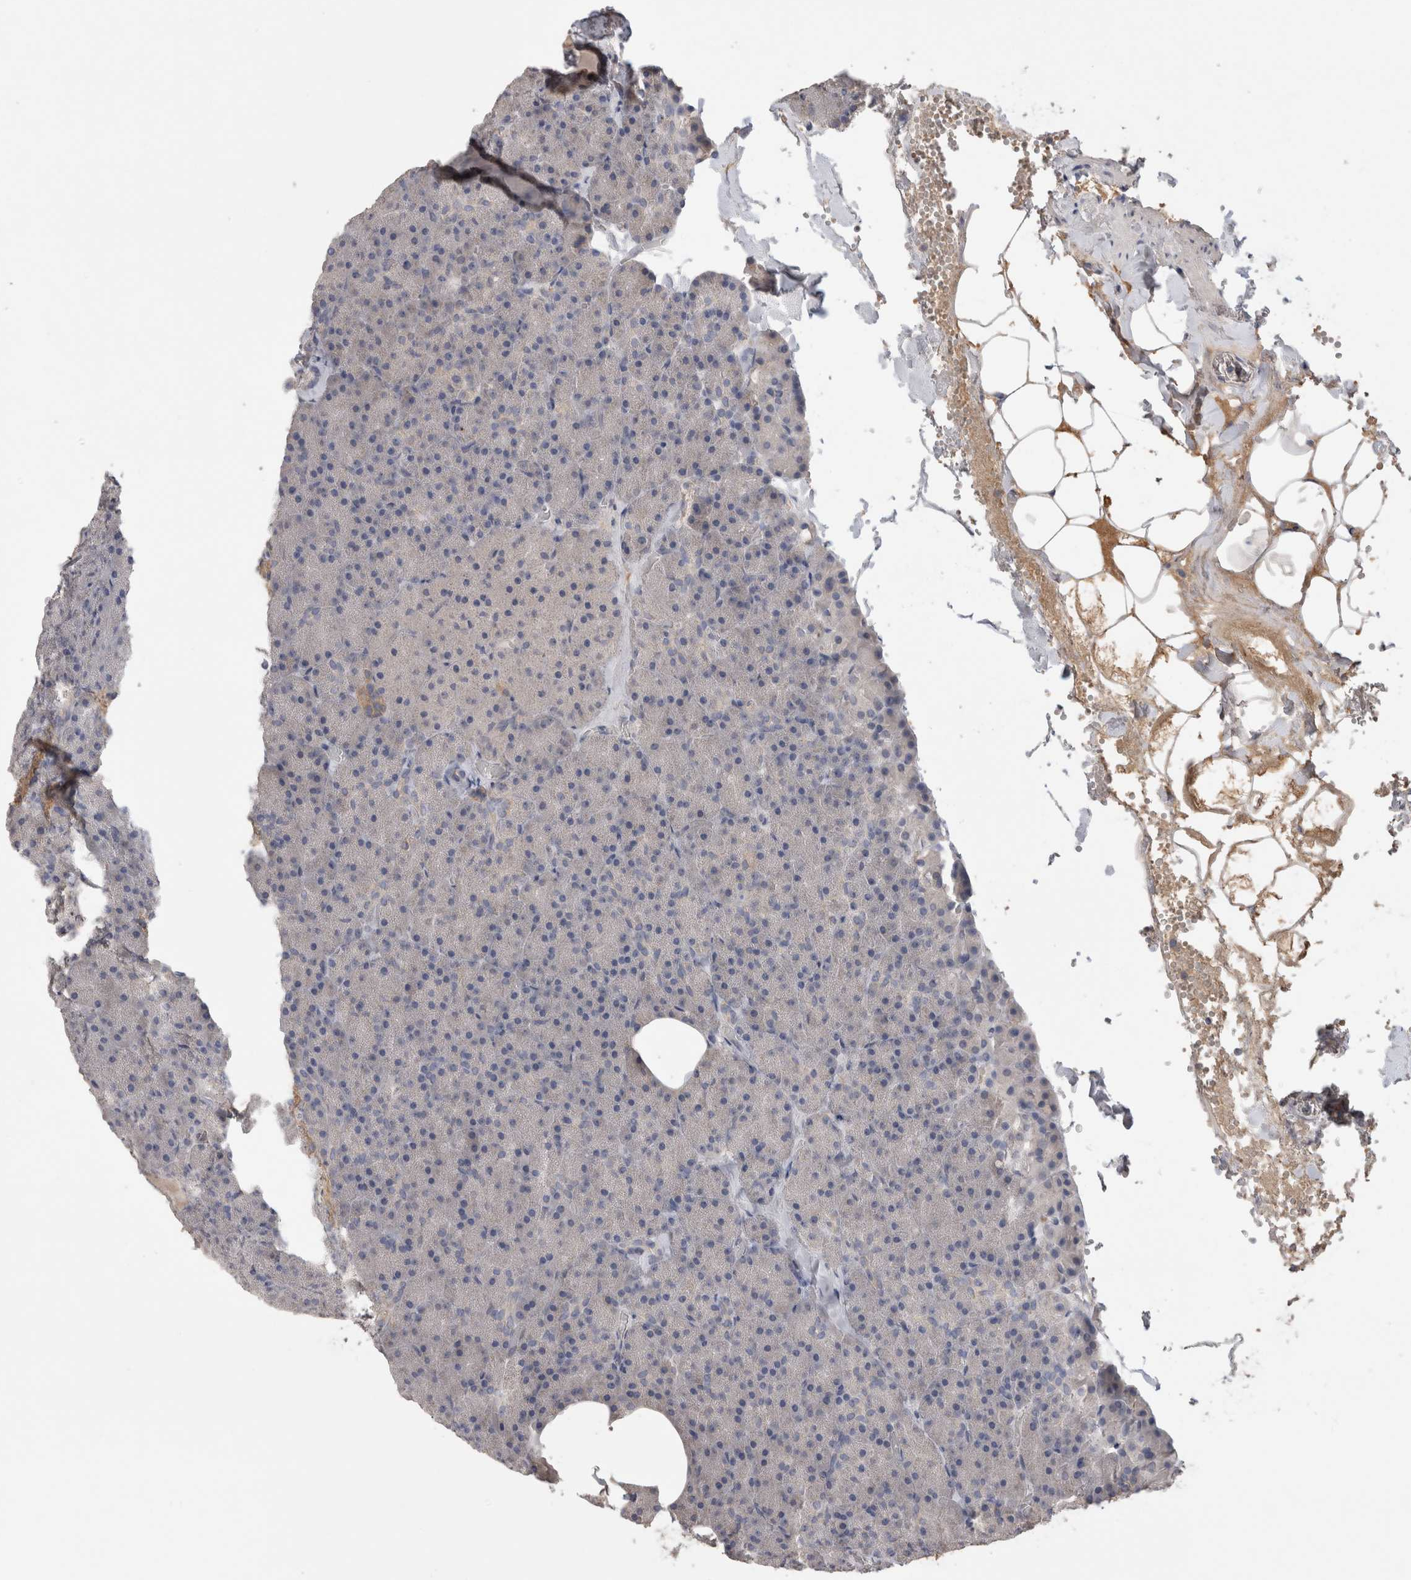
{"staining": {"intensity": "weak", "quantity": "<25%", "location": "cytoplasmic/membranous"}, "tissue": "pancreas", "cell_type": "Exocrine glandular cells", "image_type": "normal", "snomed": [{"axis": "morphology", "description": "Normal tissue, NOS"}, {"axis": "morphology", "description": "Carcinoid, malignant, NOS"}, {"axis": "topography", "description": "Pancreas"}], "caption": "The immunohistochemistry image has no significant expression in exocrine glandular cells of pancreas. (Brightfield microscopy of DAB (3,3'-diaminobenzidine) immunohistochemistry (IHC) at high magnification).", "gene": "PPP3CC", "patient": {"sex": "female", "age": 35}}